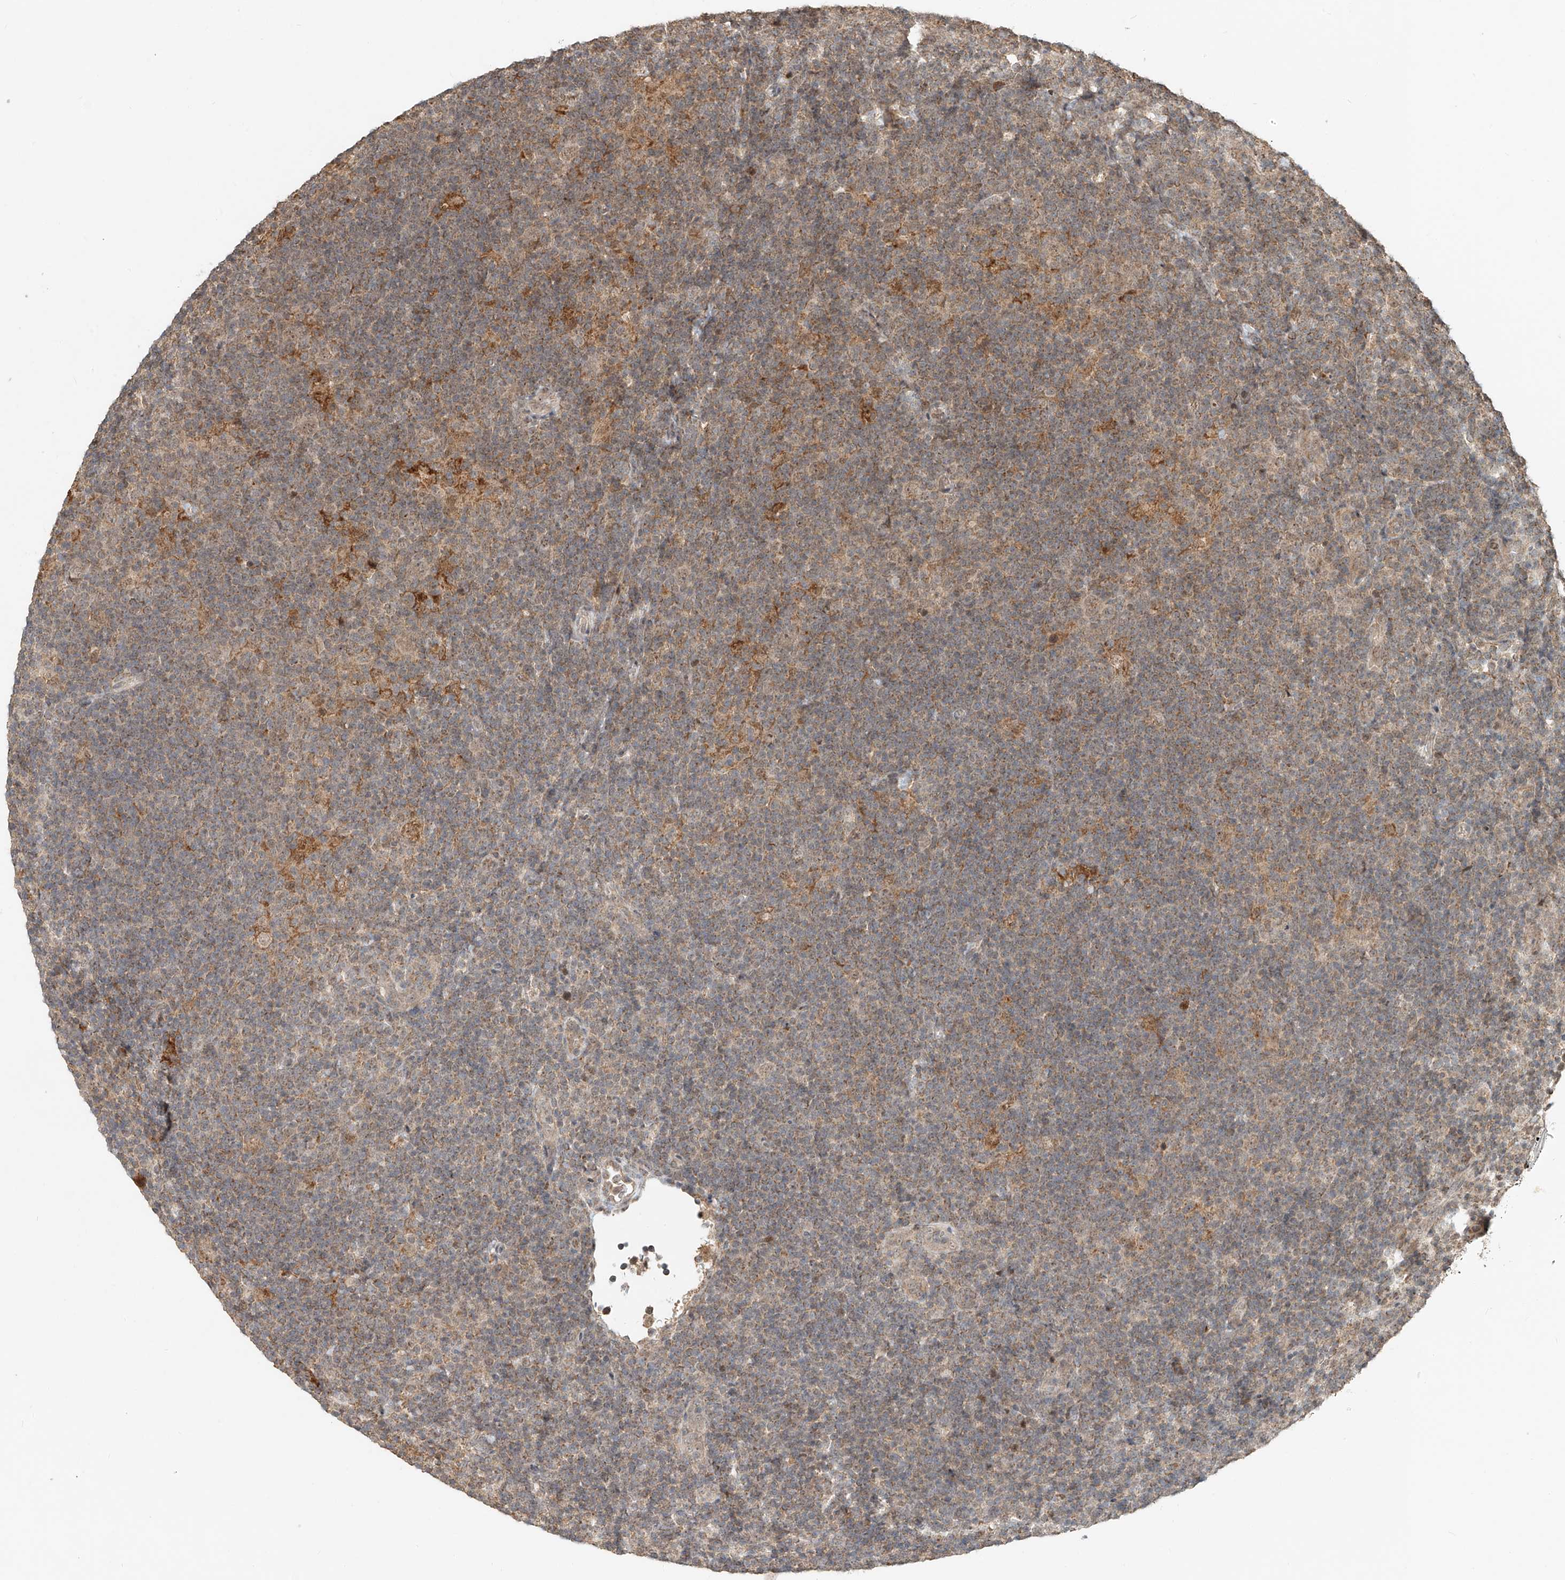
{"staining": {"intensity": "moderate", "quantity": "25%-75%", "location": "cytoplasmic/membranous,nuclear"}, "tissue": "lymphoma", "cell_type": "Tumor cells", "image_type": "cancer", "snomed": [{"axis": "morphology", "description": "Hodgkin's disease, NOS"}, {"axis": "topography", "description": "Lymph node"}], "caption": "This is a histology image of immunohistochemistry (IHC) staining of lymphoma, which shows moderate positivity in the cytoplasmic/membranous and nuclear of tumor cells.", "gene": "SYTL3", "patient": {"sex": "female", "age": 57}}